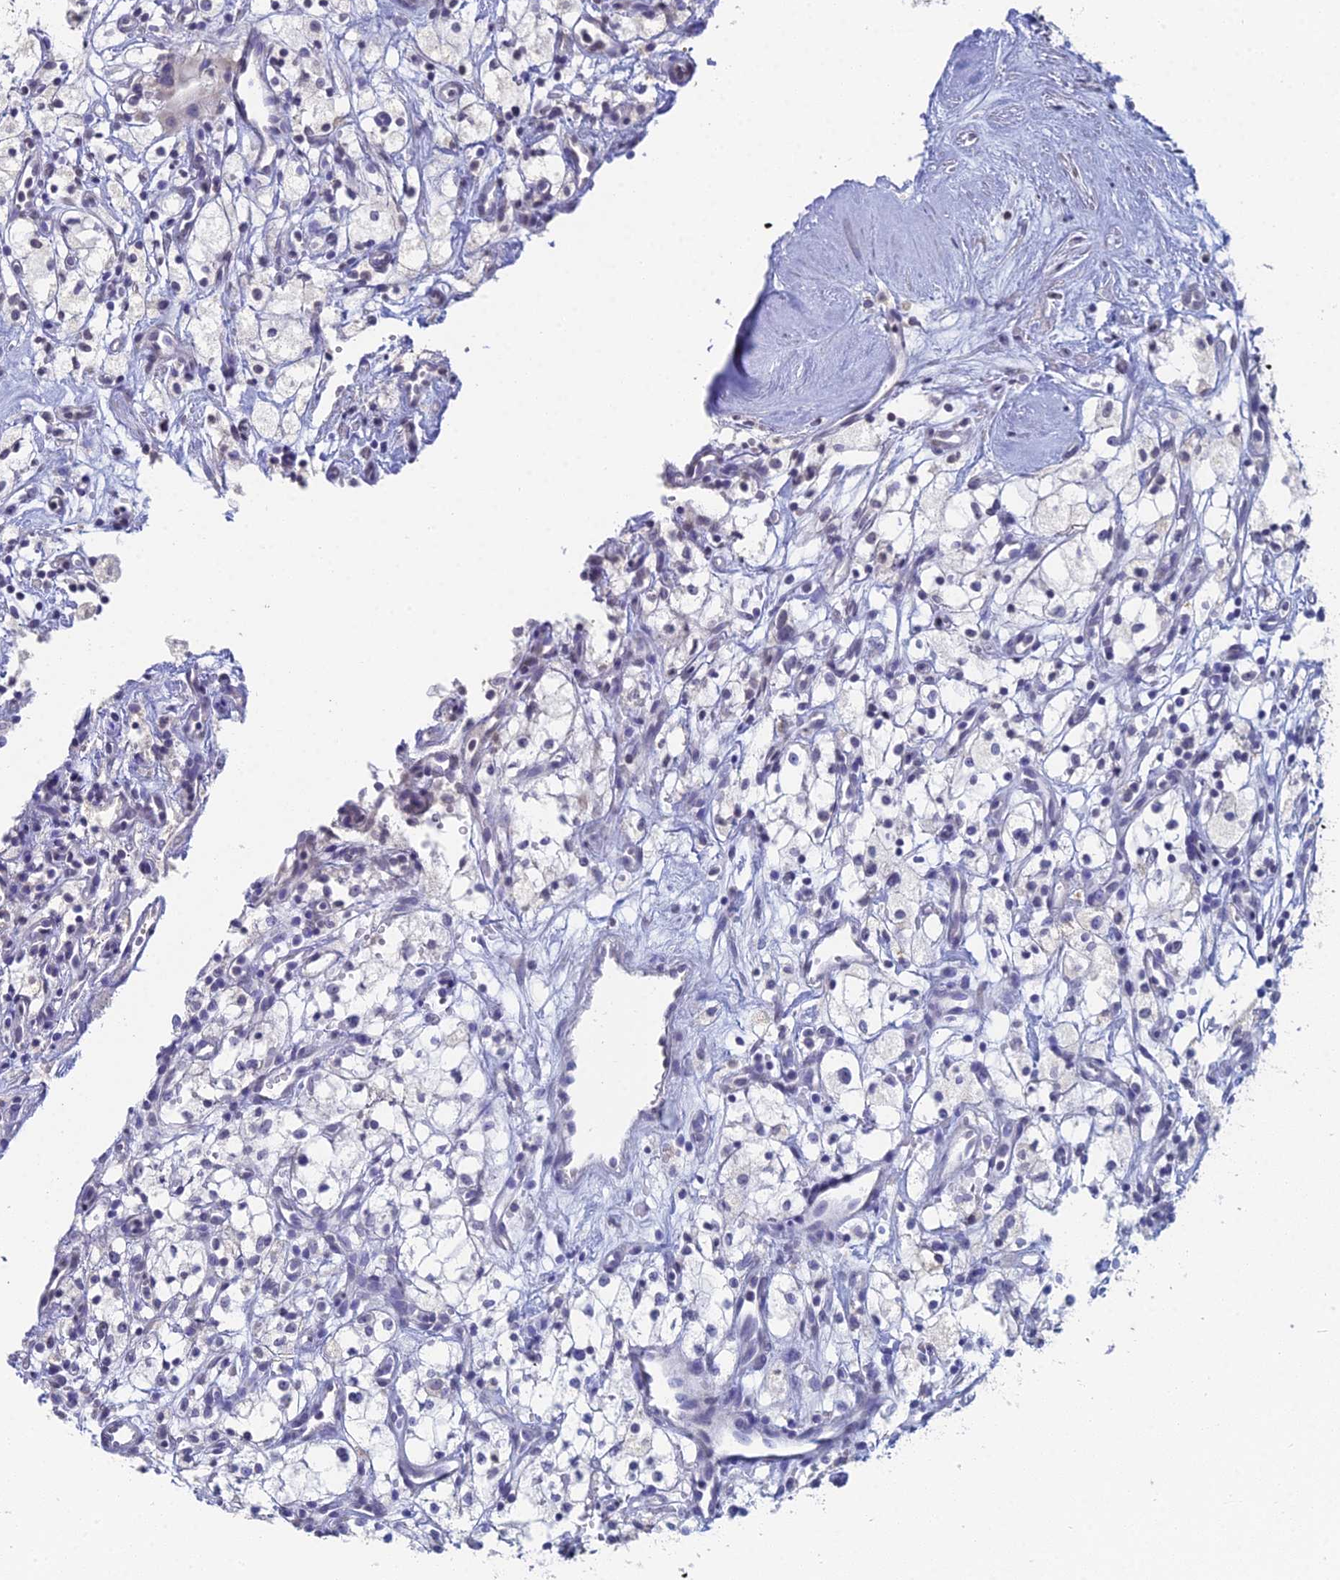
{"staining": {"intensity": "negative", "quantity": "none", "location": "none"}, "tissue": "renal cancer", "cell_type": "Tumor cells", "image_type": "cancer", "snomed": [{"axis": "morphology", "description": "Adenocarcinoma, NOS"}, {"axis": "topography", "description": "Kidney"}], "caption": "Immunohistochemical staining of renal cancer (adenocarcinoma) reveals no significant expression in tumor cells. (DAB (3,3'-diaminobenzidine) immunohistochemistry (IHC) visualized using brightfield microscopy, high magnification).", "gene": "PRR22", "patient": {"sex": "male", "age": 59}}